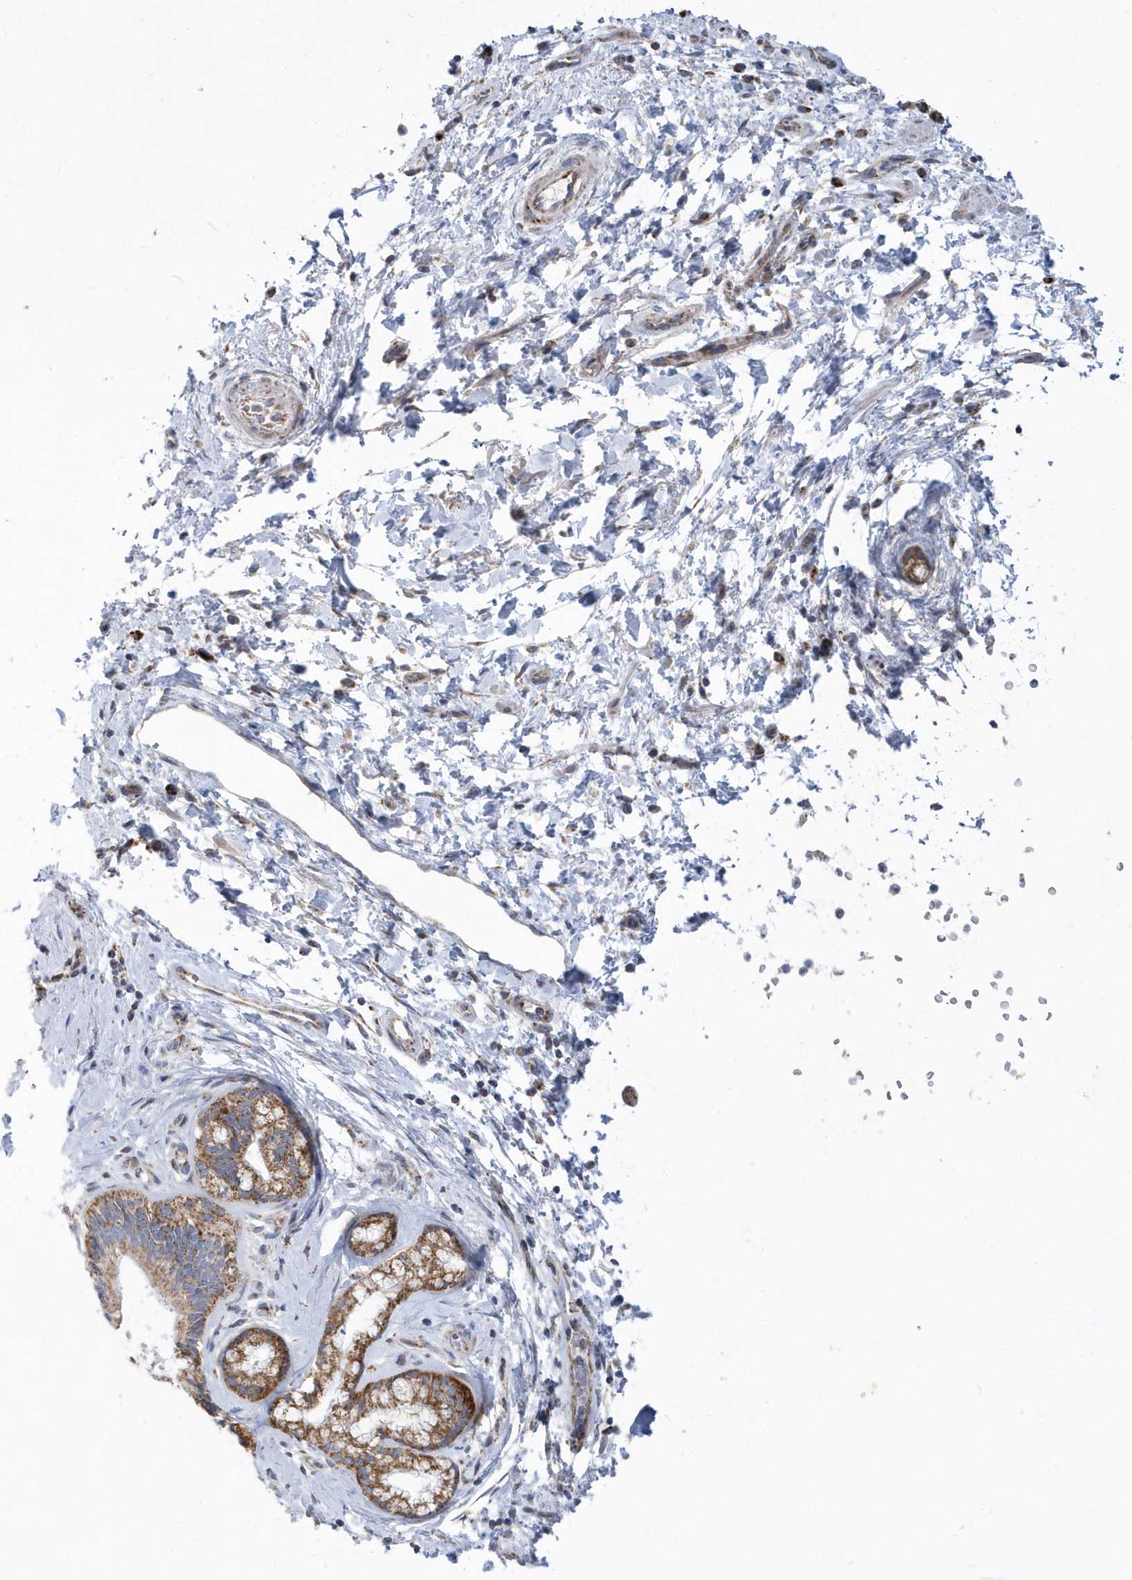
{"staining": {"intensity": "moderate", "quantity": ">75%", "location": "cytoplasmic/membranous"}, "tissue": "pancreatic cancer", "cell_type": "Tumor cells", "image_type": "cancer", "snomed": [{"axis": "morphology", "description": "Adenocarcinoma, NOS"}, {"axis": "topography", "description": "Pancreas"}], "caption": "Immunohistochemistry (IHC) (DAB) staining of pancreatic cancer (adenocarcinoma) reveals moderate cytoplasmic/membranous protein positivity in about >75% of tumor cells.", "gene": "VWA5B2", "patient": {"sex": "female", "age": 73}}